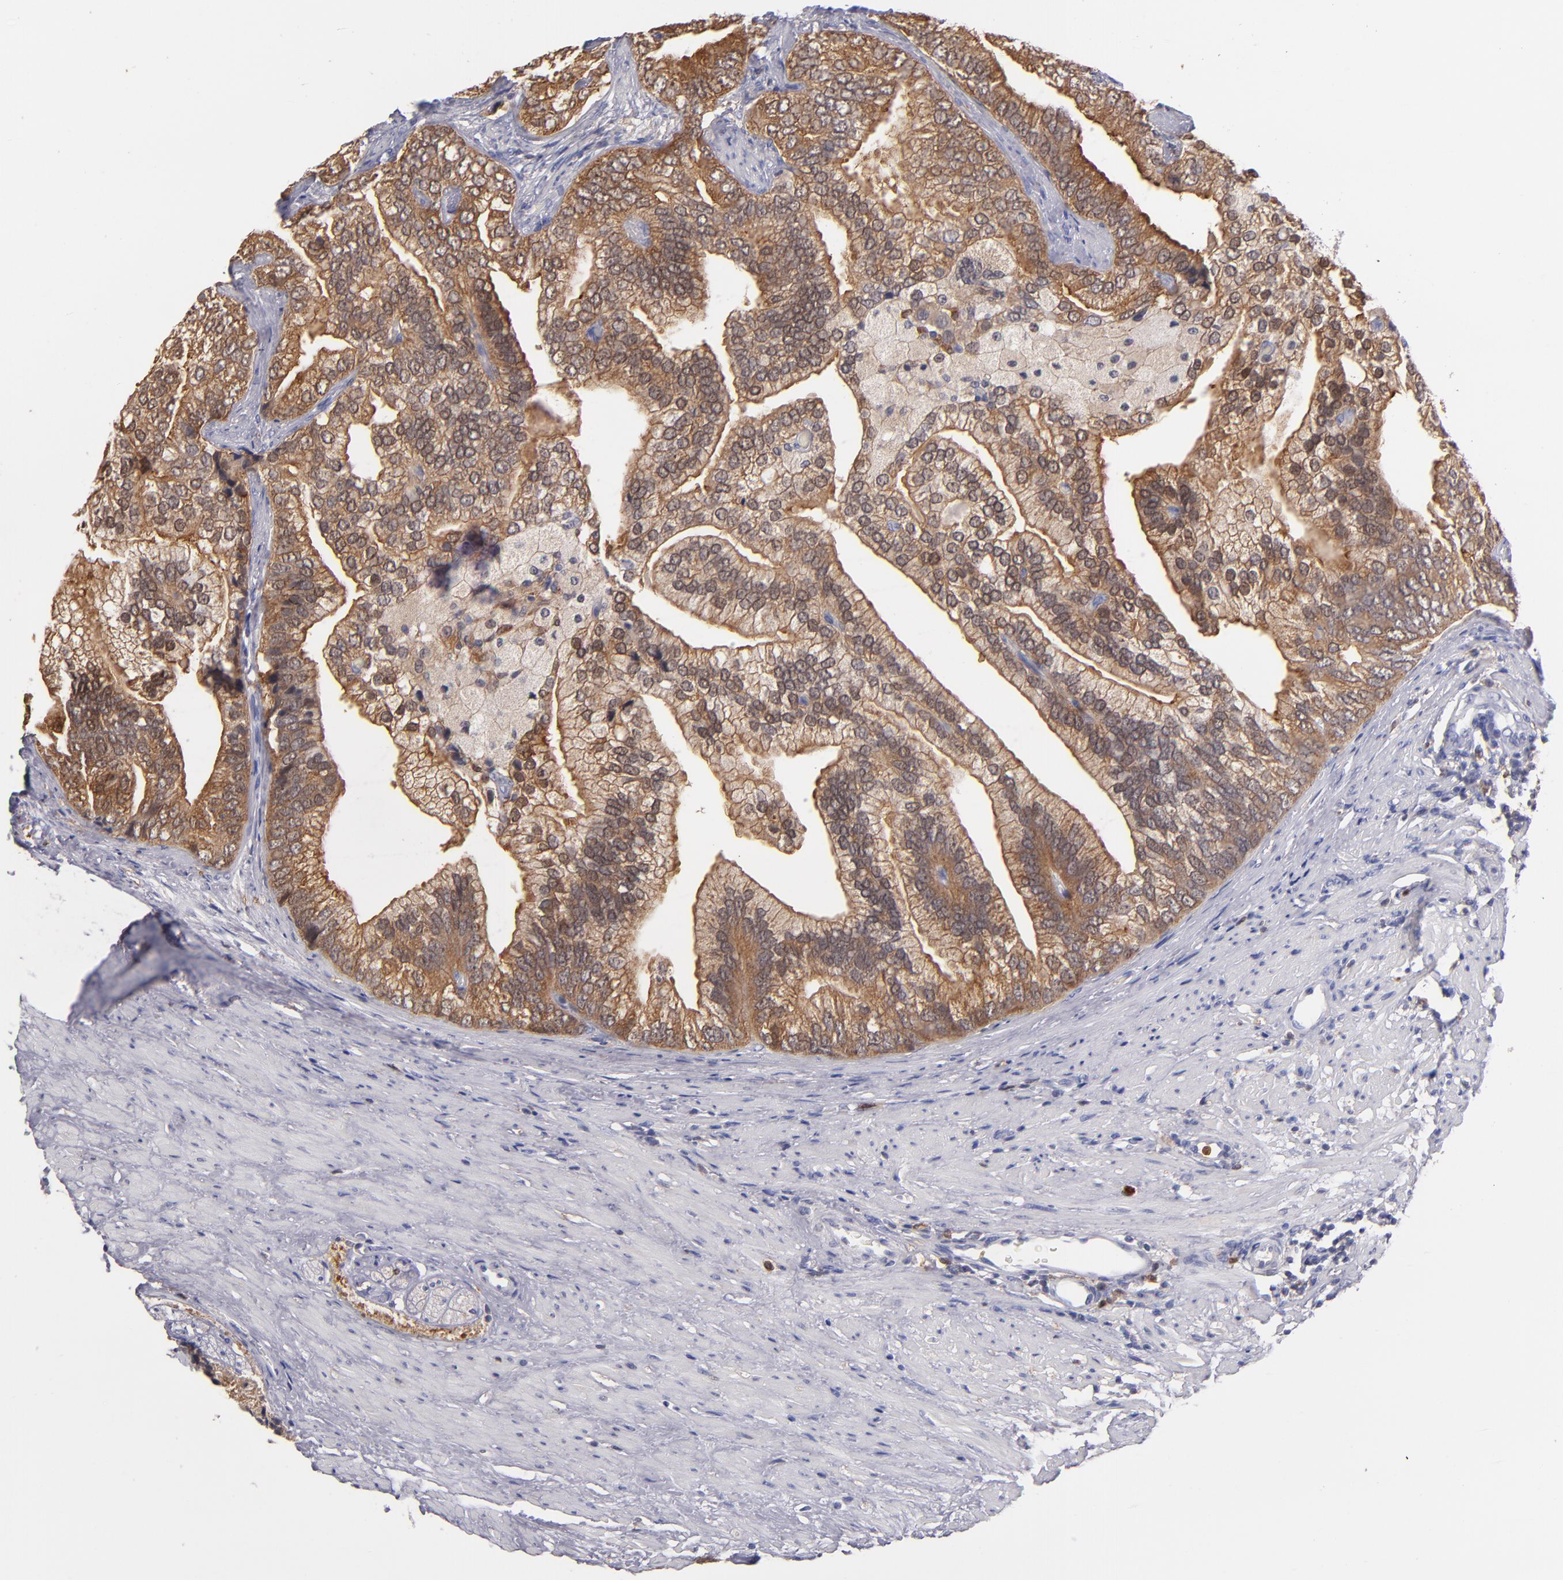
{"staining": {"intensity": "strong", "quantity": ">75%", "location": "cytoplasmic/membranous"}, "tissue": "prostate cancer", "cell_type": "Tumor cells", "image_type": "cancer", "snomed": [{"axis": "morphology", "description": "Adenocarcinoma, Low grade"}, {"axis": "topography", "description": "Prostate"}], "caption": "The immunohistochemical stain shows strong cytoplasmic/membranous positivity in tumor cells of low-grade adenocarcinoma (prostate) tissue. (DAB (3,3'-diaminobenzidine) = brown stain, brightfield microscopy at high magnification).", "gene": "PRKCD", "patient": {"sex": "male", "age": 71}}